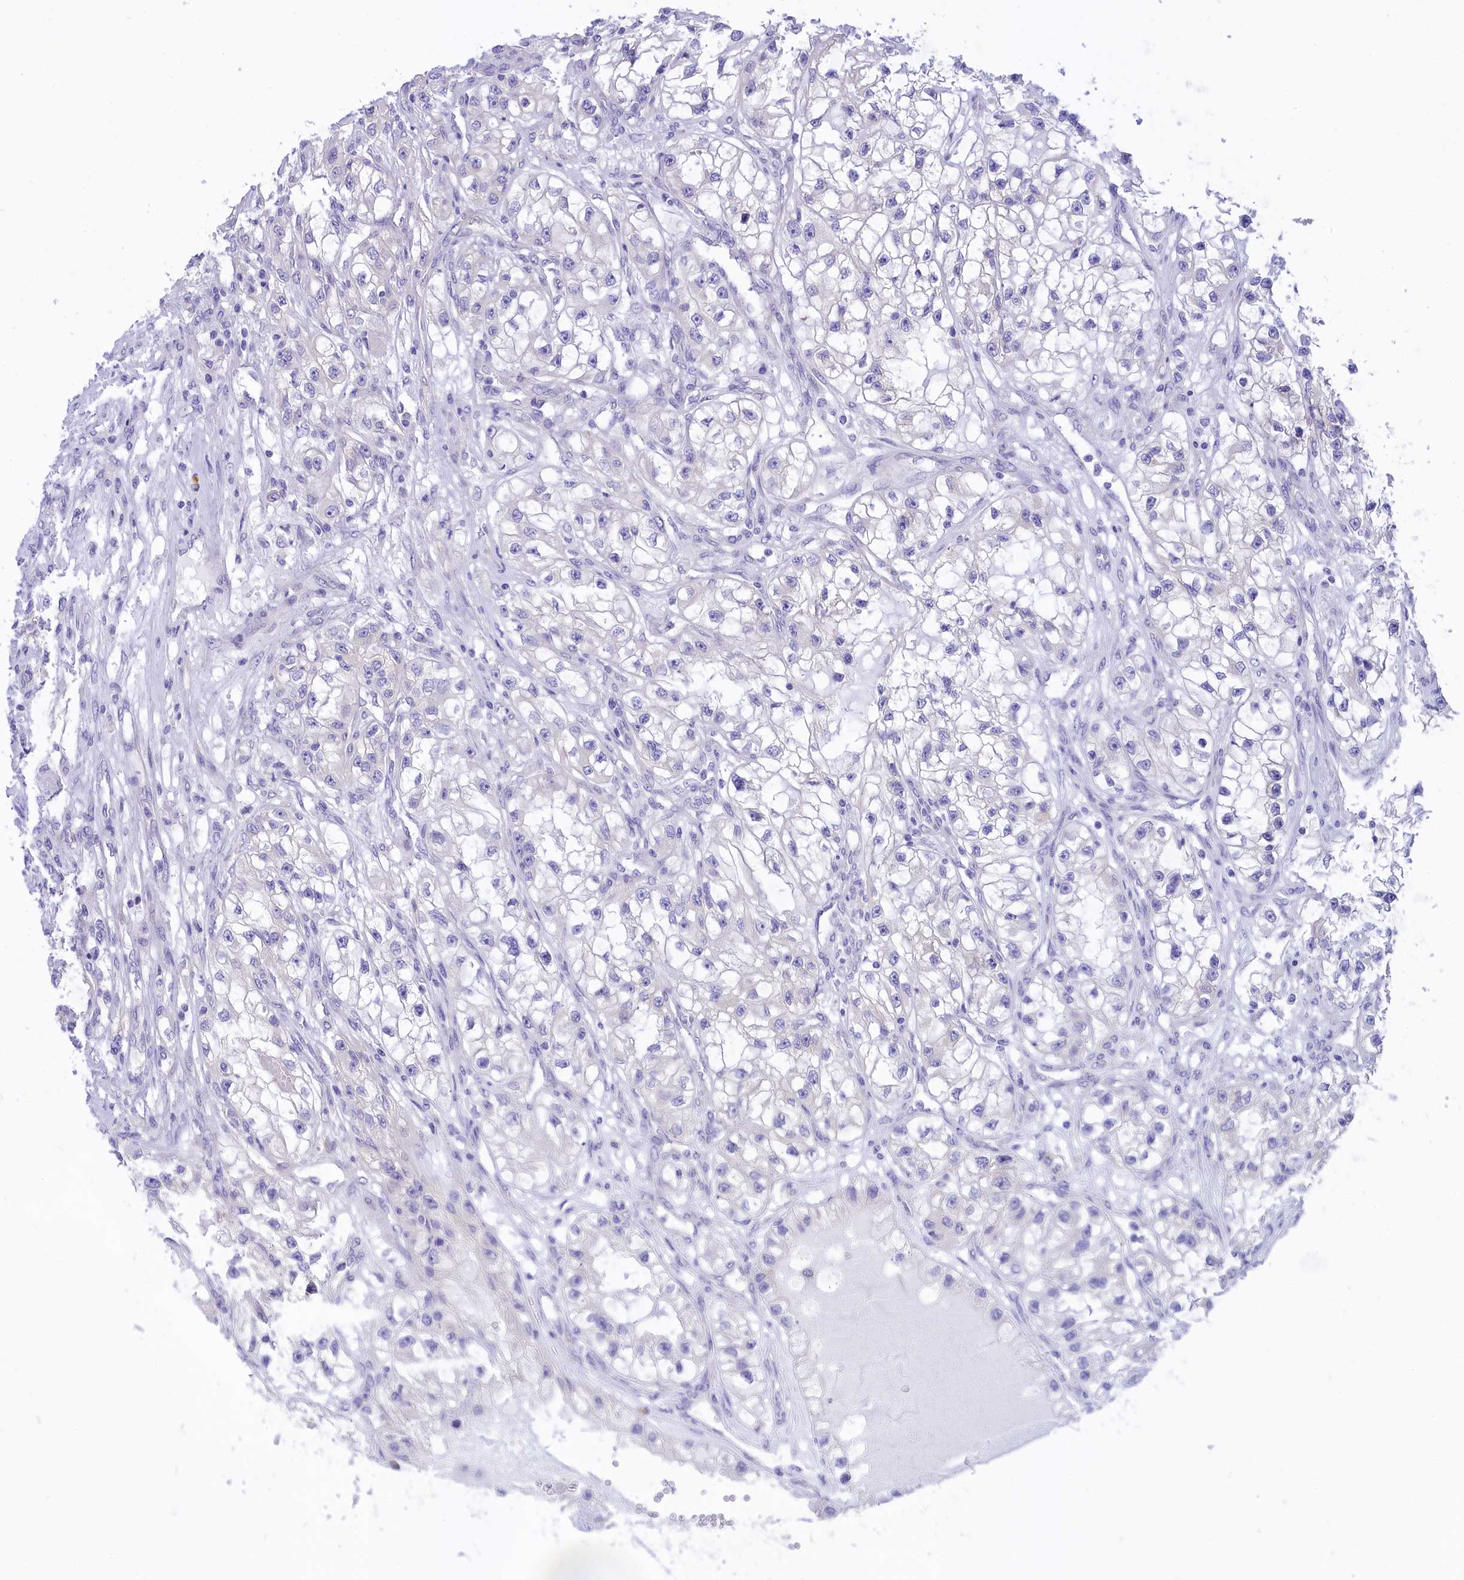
{"staining": {"intensity": "negative", "quantity": "none", "location": "none"}, "tissue": "renal cancer", "cell_type": "Tumor cells", "image_type": "cancer", "snomed": [{"axis": "morphology", "description": "Adenocarcinoma, NOS"}, {"axis": "topography", "description": "Kidney"}], "caption": "Tumor cells show no significant protein positivity in renal adenocarcinoma.", "gene": "DCAF16", "patient": {"sex": "female", "age": 57}}